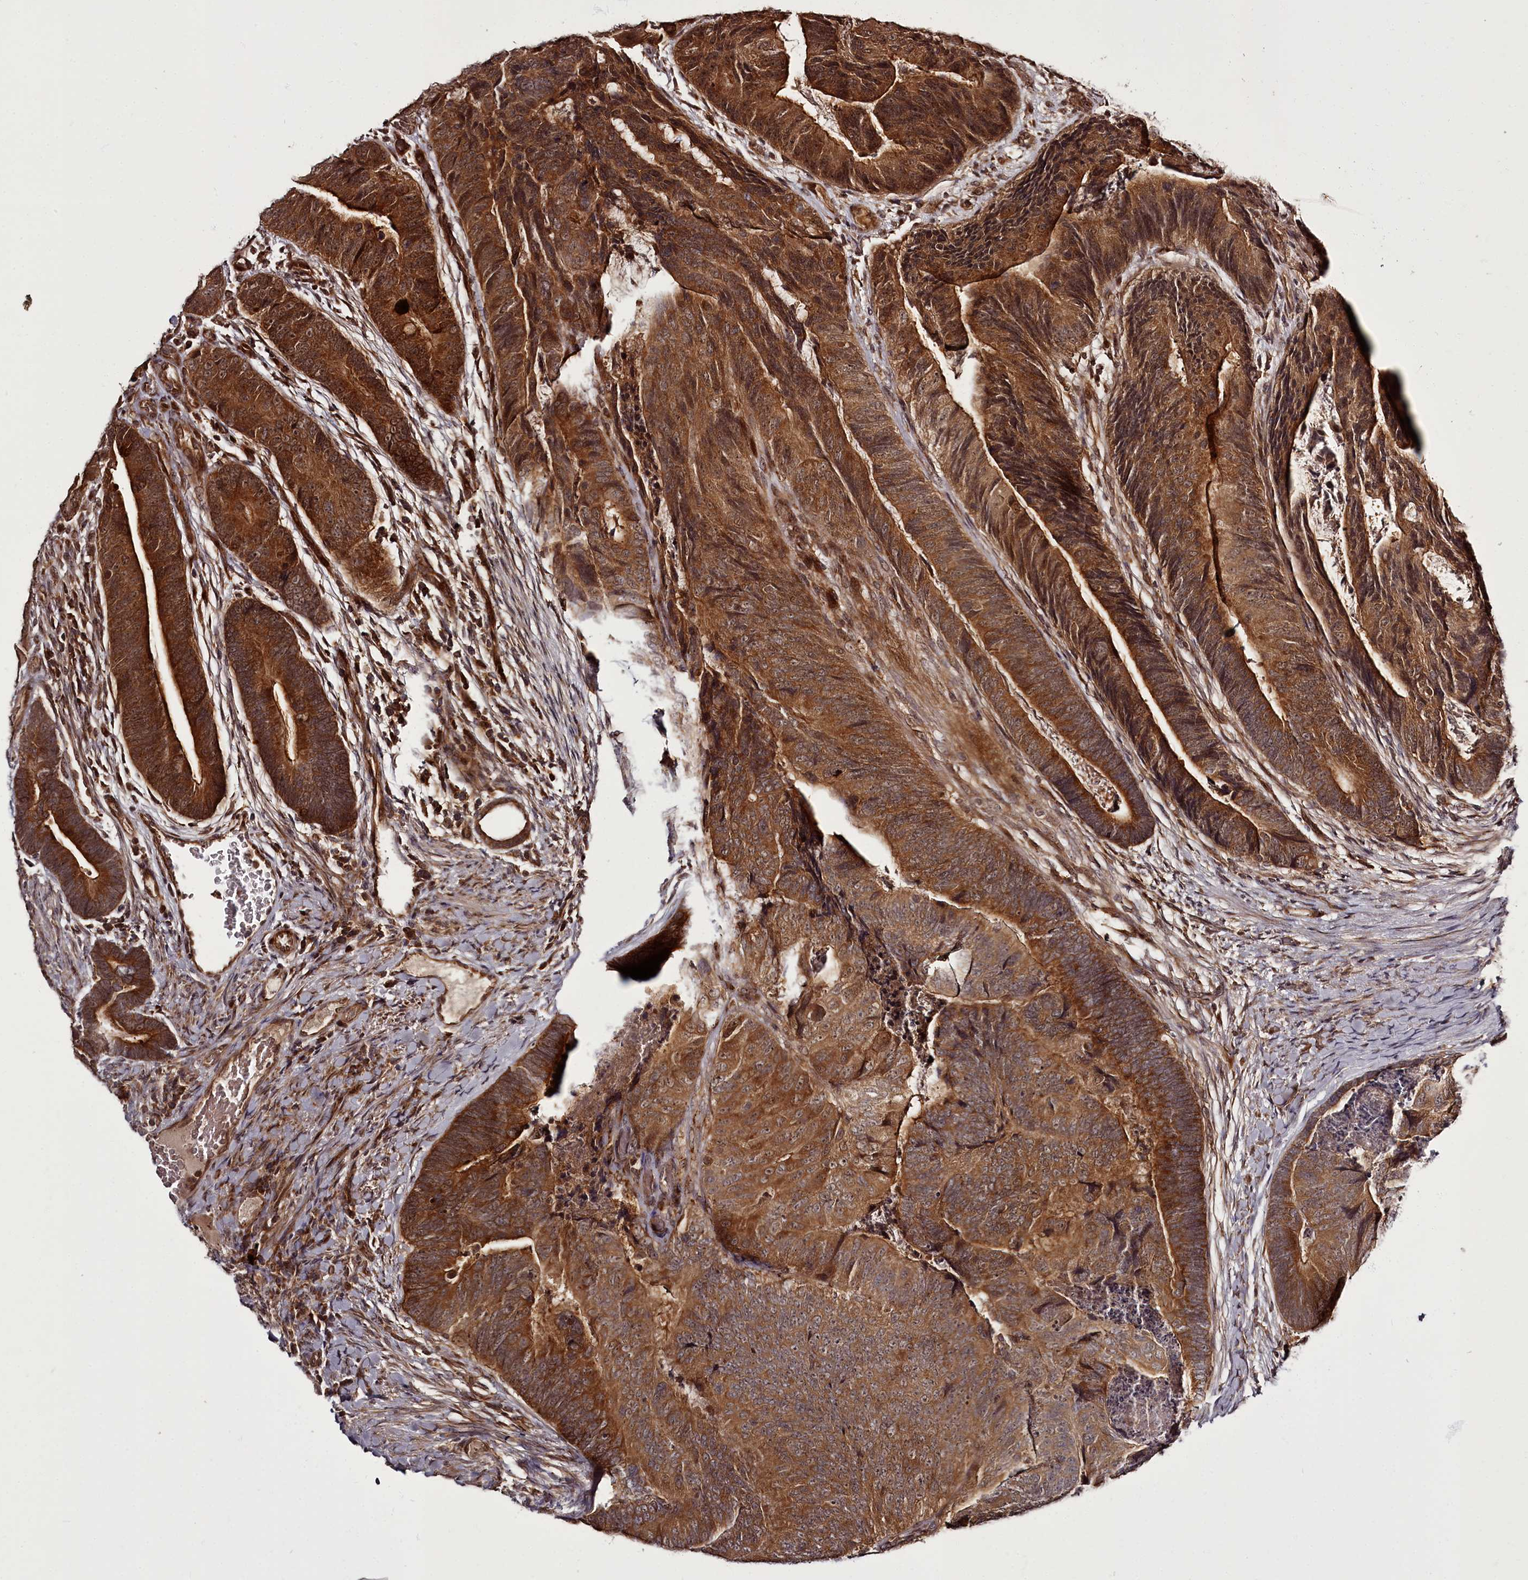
{"staining": {"intensity": "strong", "quantity": ">75%", "location": "cytoplasmic/membranous"}, "tissue": "colorectal cancer", "cell_type": "Tumor cells", "image_type": "cancer", "snomed": [{"axis": "morphology", "description": "Adenocarcinoma, NOS"}, {"axis": "topography", "description": "Colon"}], "caption": "A photomicrograph of human colorectal adenocarcinoma stained for a protein reveals strong cytoplasmic/membranous brown staining in tumor cells. (DAB (3,3'-diaminobenzidine) IHC, brown staining for protein, blue staining for nuclei).", "gene": "PCBP2", "patient": {"sex": "female", "age": 67}}